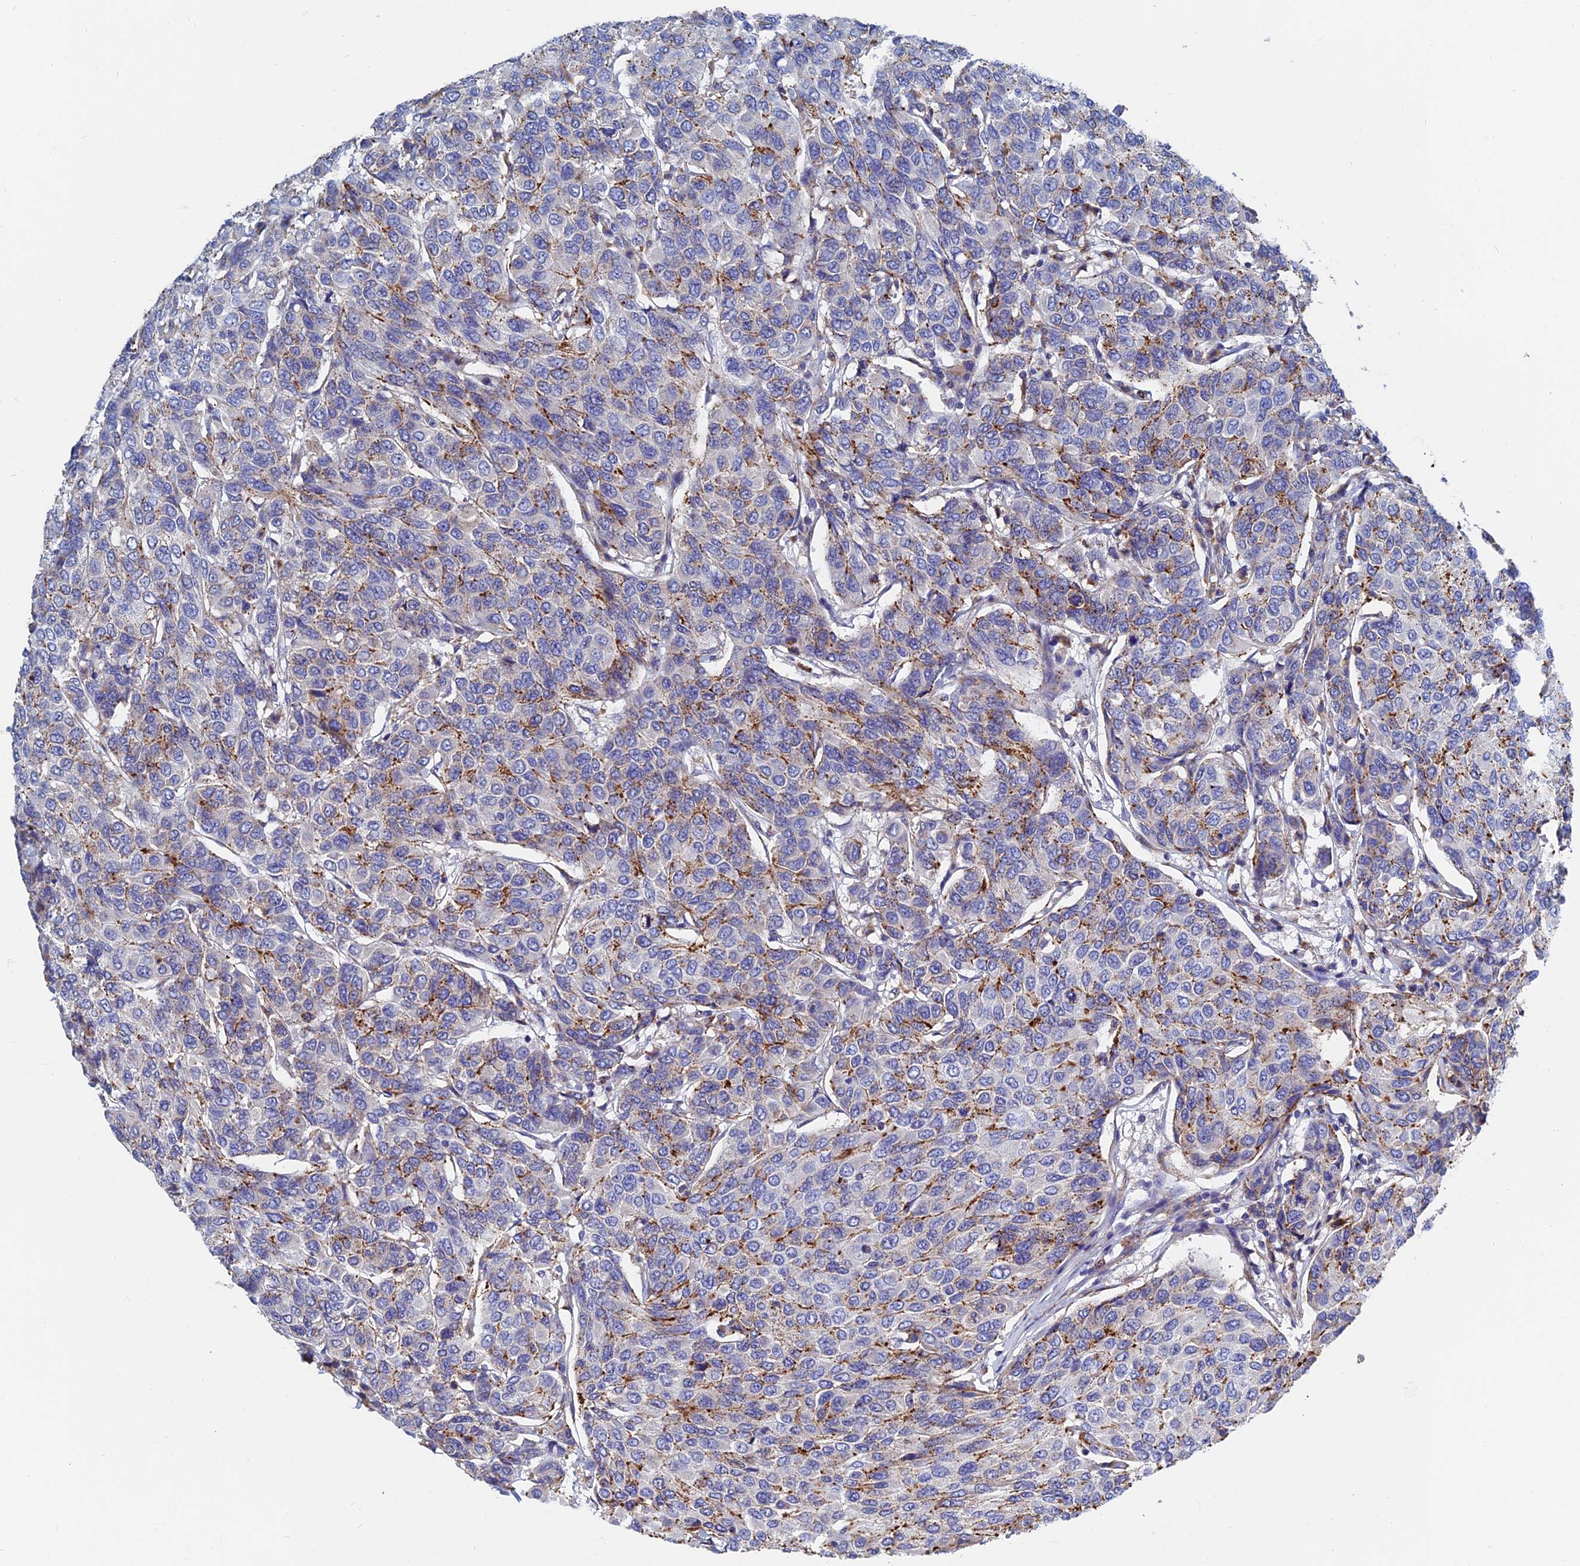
{"staining": {"intensity": "moderate", "quantity": "25%-75%", "location": "cytoplasmic/membranous"}, "tissue": "breast cancer", "cell_type": "Tumor cells", "image_type": "cancer", "snomed": [{"axis": "morphology", "description": "Duct carcinoma"}, {"axis": "topography", "description": "Breast"}], "caption": "About 25%-75% of tumor cells in human breast cancer demonstrate moderate cytoplasmic/membranous protein staining as visualized by brown immunohistochemical staining.", "gene": "SPNS1", "patient": {"sex": "female", "age": 55}}